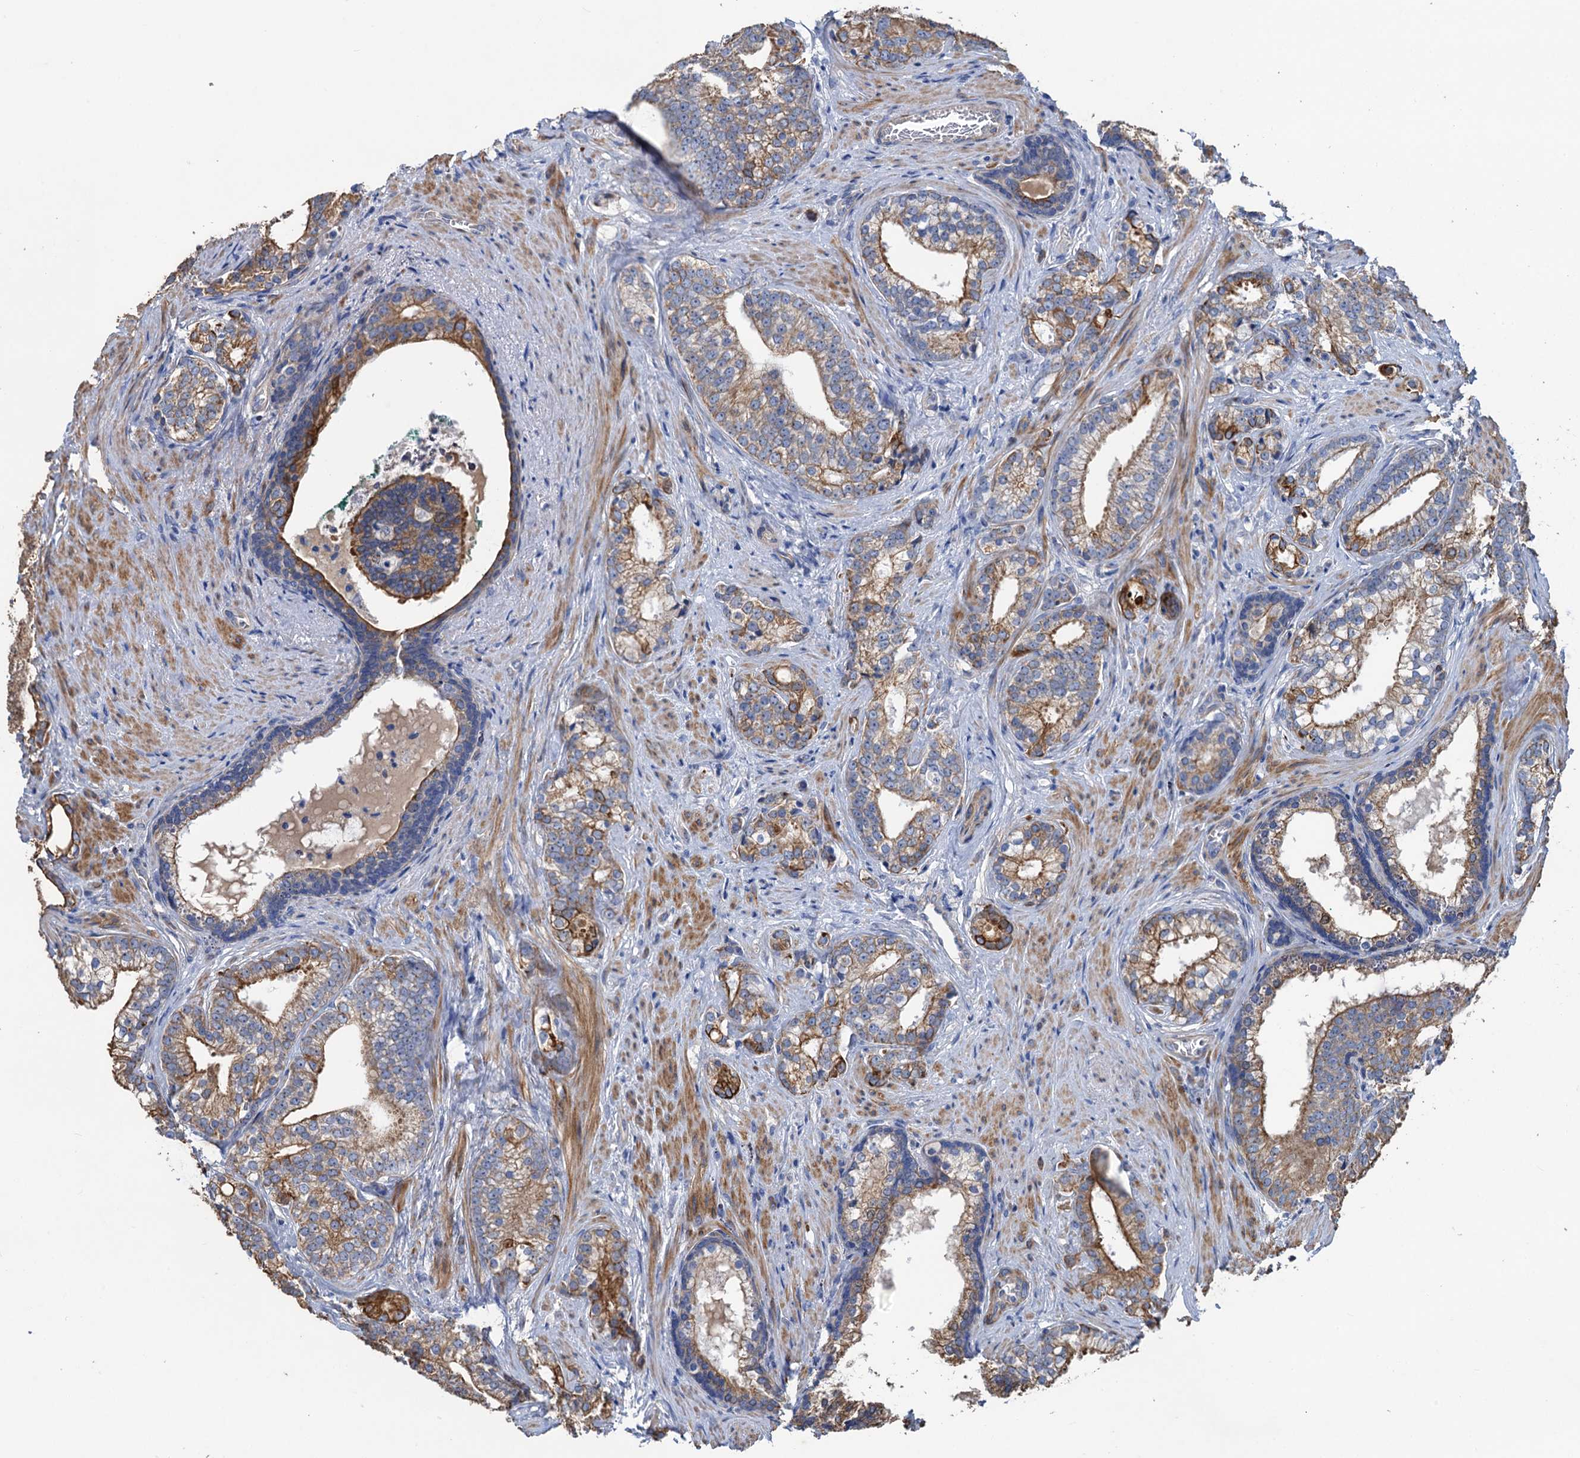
{"staining": {"intensity": "moderate", "quantity": ">75%", "location": "cytoplasmic/membranous"}, "tissue": "prostate cancer", "cell_type": "Tumor cells", "image_type": "cancer", "snomed": [{"axis": "morphology", "description": "Adenocarcinoma, Low grade"}, {"axis": "topography", "description": "Prostate"}], "caption": "Prostate low-grade adenocarcinoma stained with IHC exhibits moderate cytoplasmic/membranous positivity in approximately >75% of tumor cells.", "gene": "SMCO3", "patient": {"sex": "male", "age": 71}}